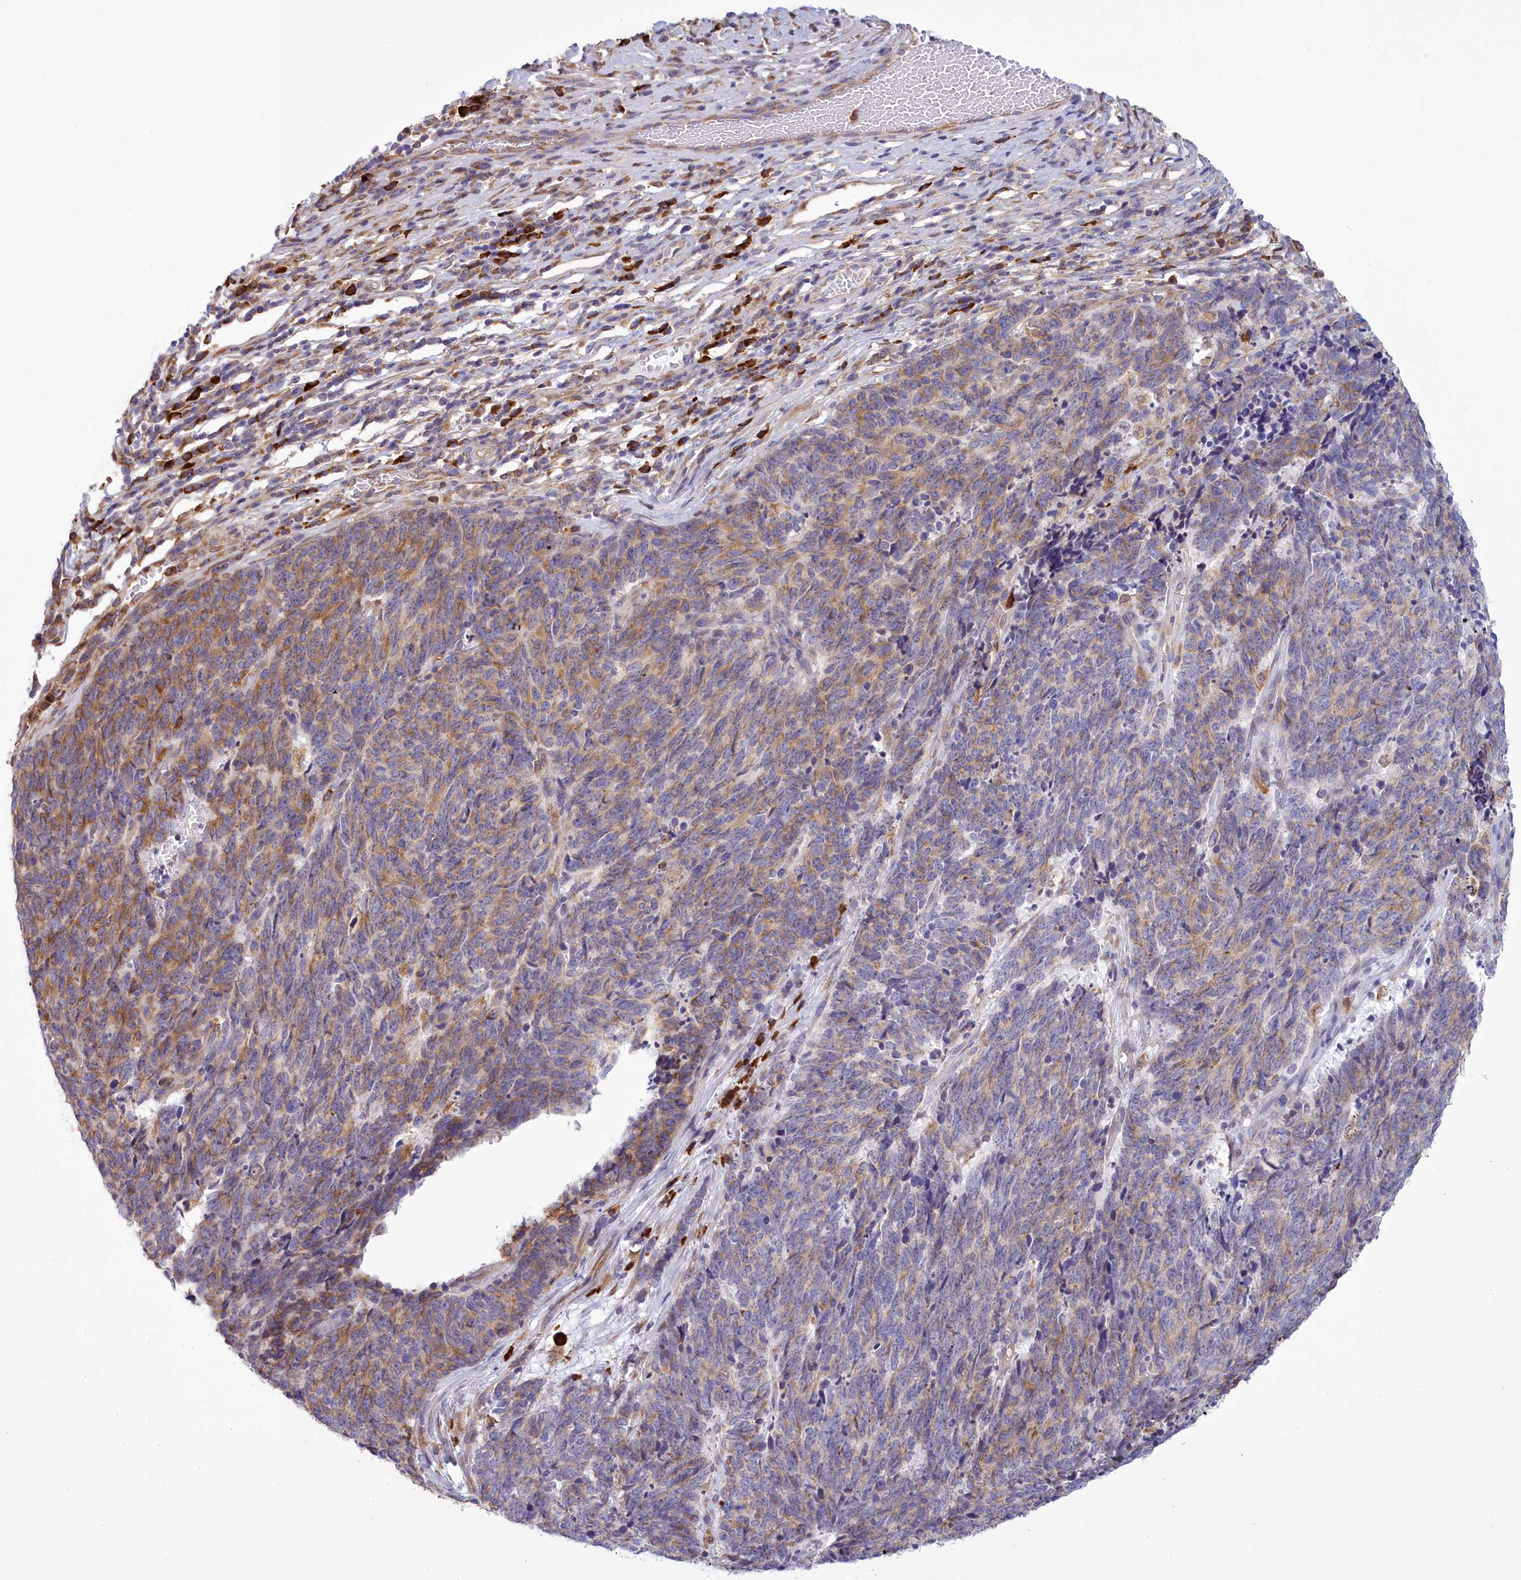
{"staining": {"intensity": "moderate", "quantity": "25%-75%", "location": "cytoplasmic/membranous"}, "tissue": "cervical cancer", "cell_type": "Tumor cells", "image_type": "cancer", "snomed": [{"axis": "morphology", "description": "Squamous cell carcinoma, NOS"}, {"axis": "topography", "description": "Cervix"}], "caption": "Protein expression analysis of cervical cancer (squamous cell carcinoma) displays moderate cytoplasmic/membranous expression in approximately 25%-75% of tumor cells. The protein of interest is shown in brown color, while the nuclei are stained blue.", "gene": "HM13", "patient": {"sex": "female", "age": 29}}